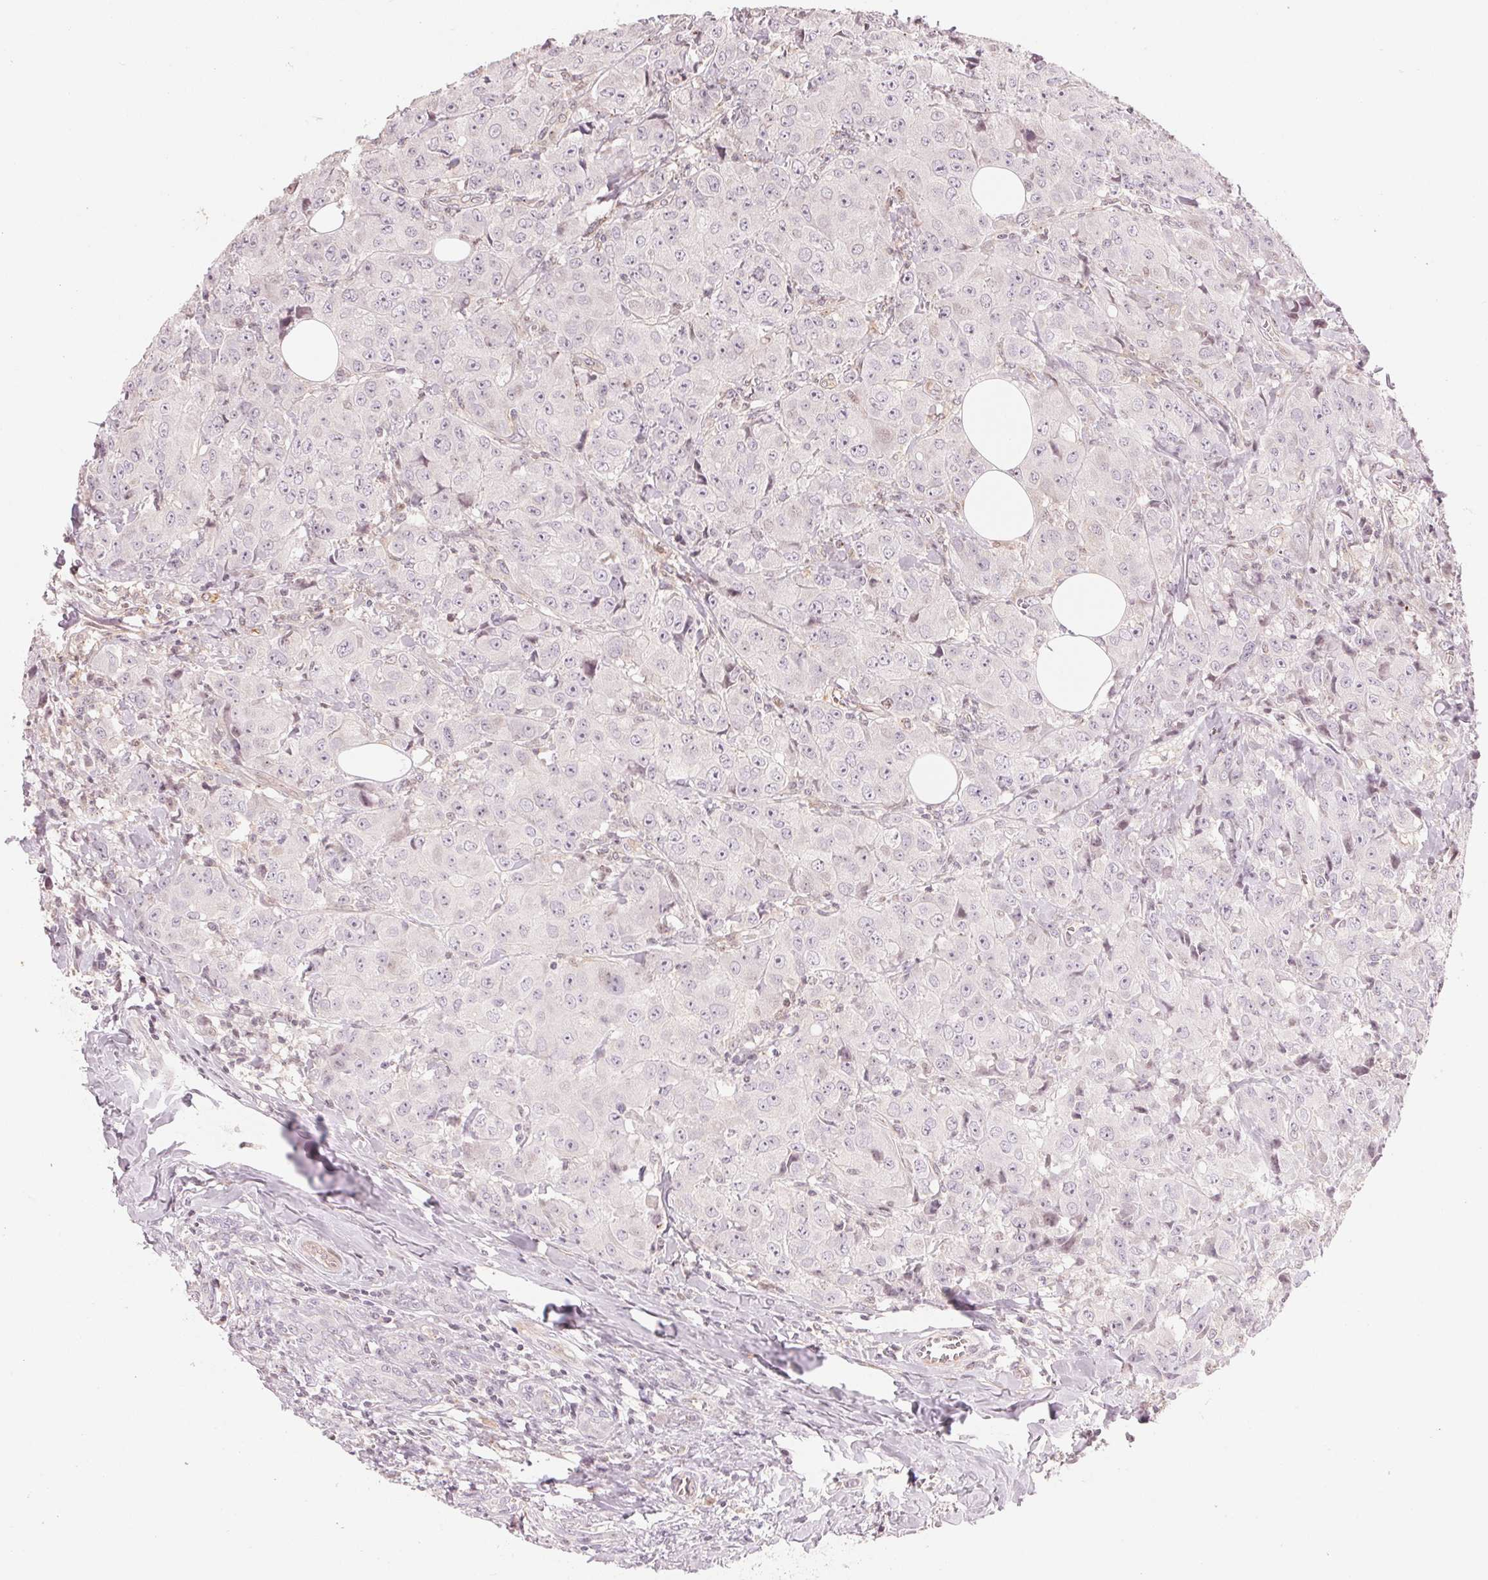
{"staining": {"intensity": "negative", "quantity": "none", "location": "none"}, "tissue": "breast cancer", "cell_type": "Tumor cells", "image_type": "cancer", "snomed": [{"axis": "morphology", "description": "Normal tissue, NOS"}, {"axis": "morphology", "description": "Duct carcinoma"}, {"axis": "topography", "description": "Breast"}], "caption": "There is no significant expression in tumor cells of breast cancer.", "gene": "SLC17A4", "patient": {"sex": "female", "age": 43}}